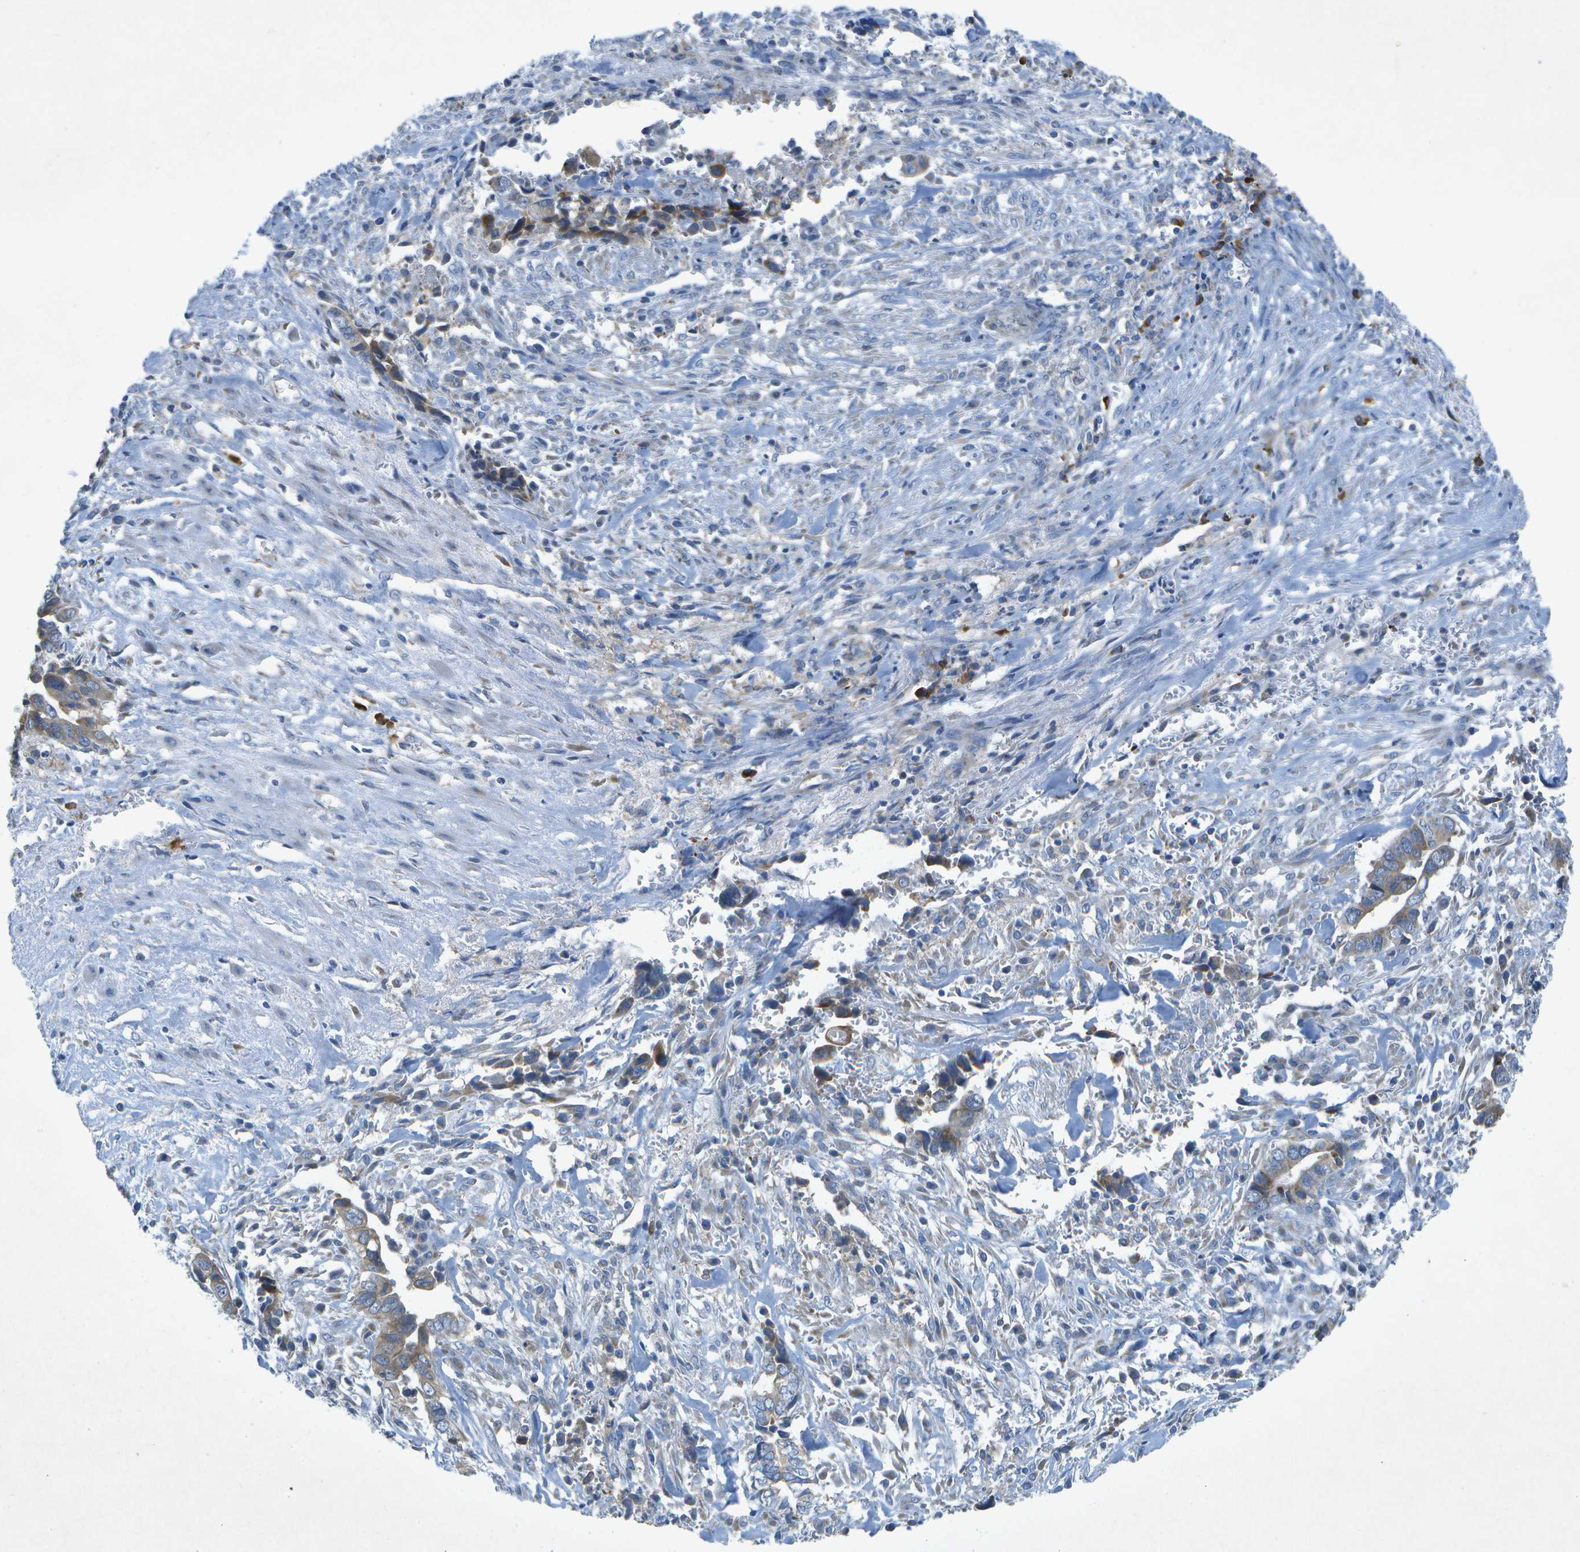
{"staining": {"intensity": "weak", "quantity": "<25%", "location": "cytoplasmic/membranous"}, "tissue": "liver cancer", "cell_type": "Tumor cells", "image_type": "cancer", "snomed": [{"axis": "morphology", "description": "Cholangiocarcinoma"}, {"axis": "topography", "description": "Liver"}], "caption": "Image shows no protein staining in tumor cells of cholangiocarcinoma (liver) tissue.", "gene": "WNK2", "patient": {"sex": "female", "age": 79}}